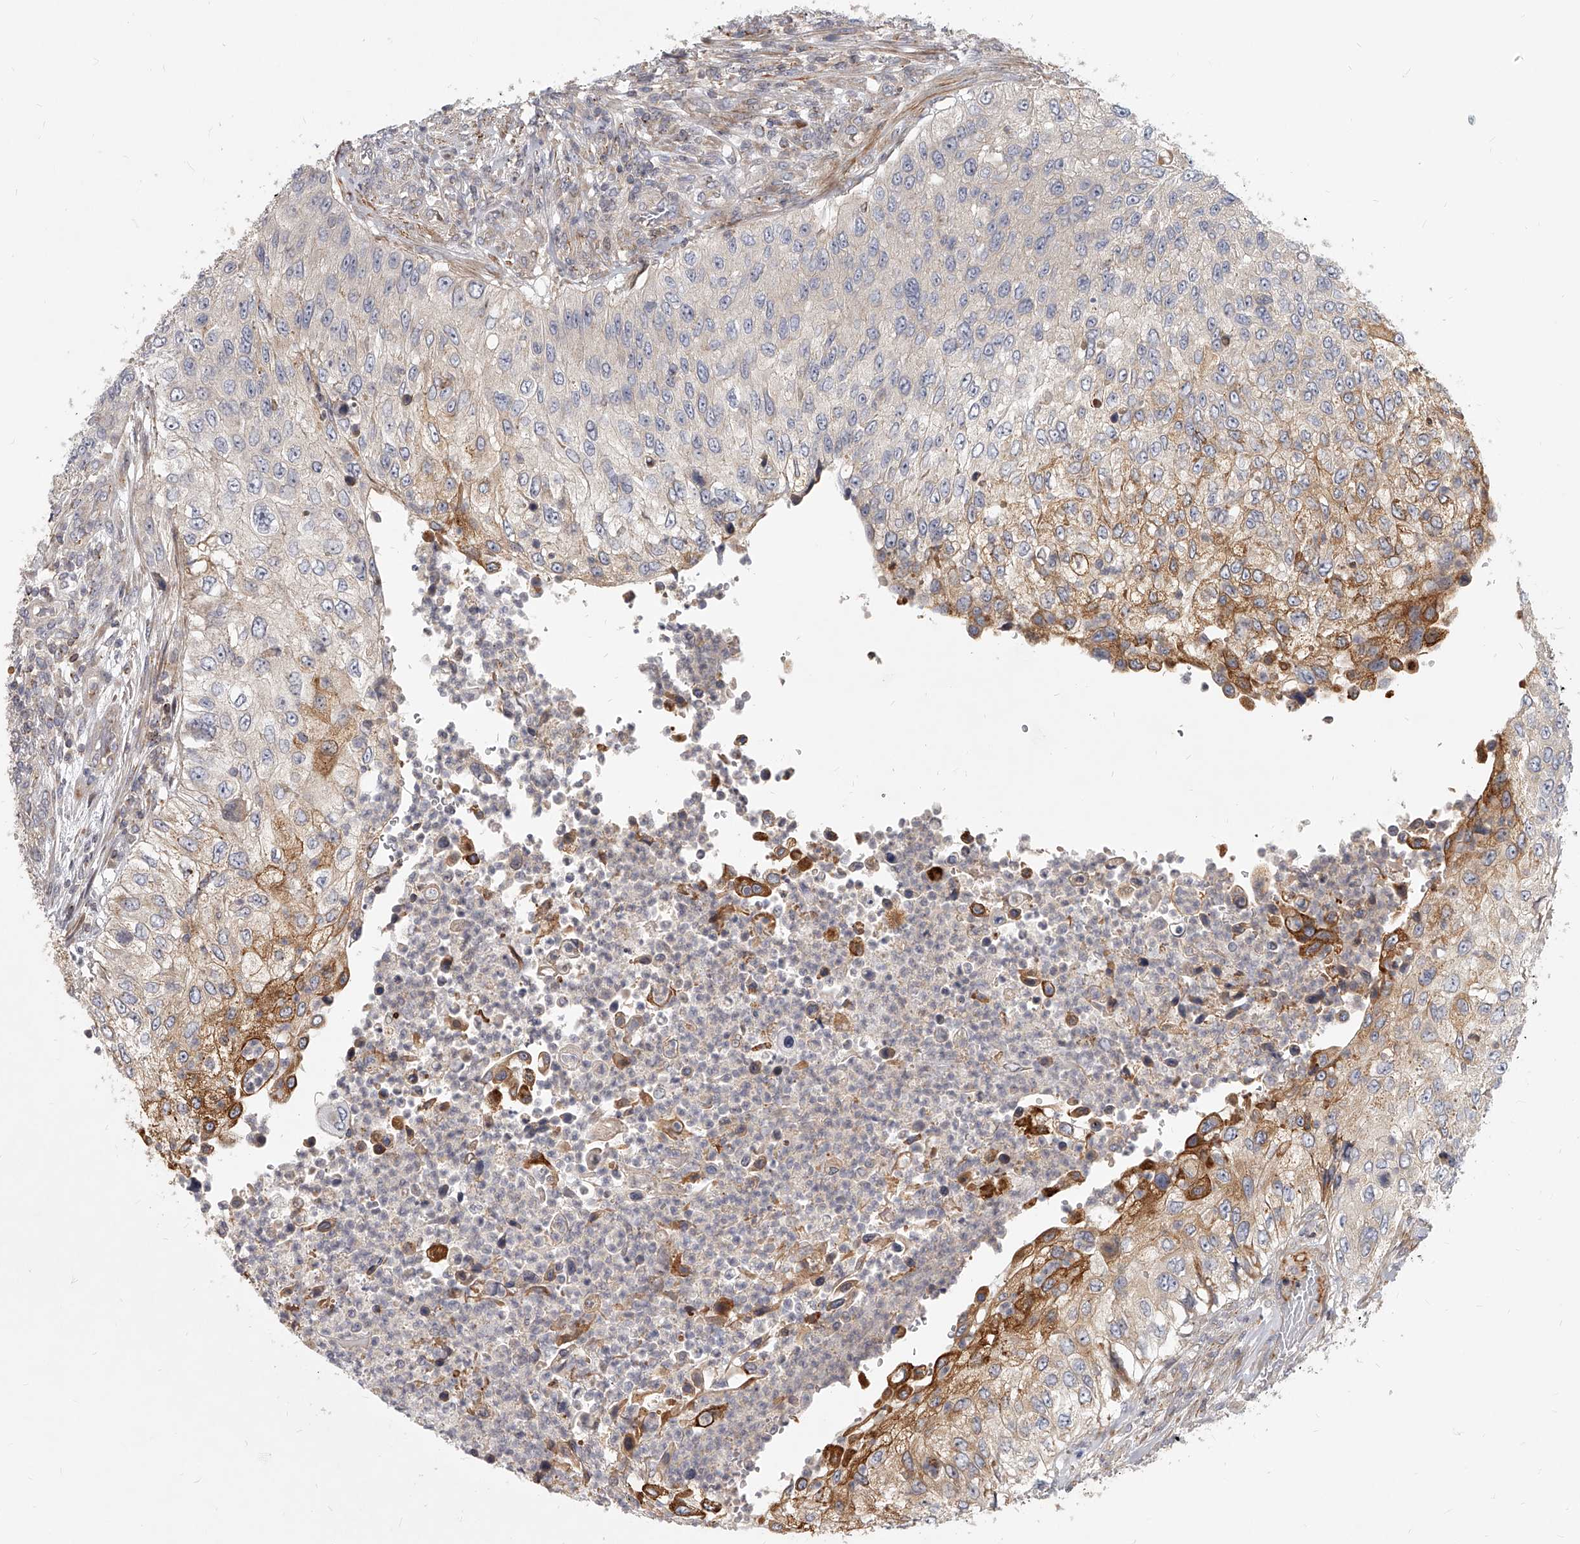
{"staining": {"intensity": "moderate", "quantity": "<25%", "location": "cytoplasmic/membranous"}, "tissue": "urothelial cancer", "cell_type": "Tumor cells", "image_type": "cancer", "snomed": [{"axis": "morphology", "description": "Urothelial carcinoma, High grade"}, {"axis": "topography", "description": "Urinary bladder"}], "caption": "Protein staining of urothelial carcinoma (high-grade) tissue demonstrates moderate cytoplasmic/membranous positivity in about <25% of tumor cells. The protein of interest is stained brown, and the nuclei are stained in blue (DAB (3,3'-diaminobenzidine) IHC with brightfield microscopy, high magnification).", "gene": "SLC37A1", "patient": {"sex": "female", "age": 60}}